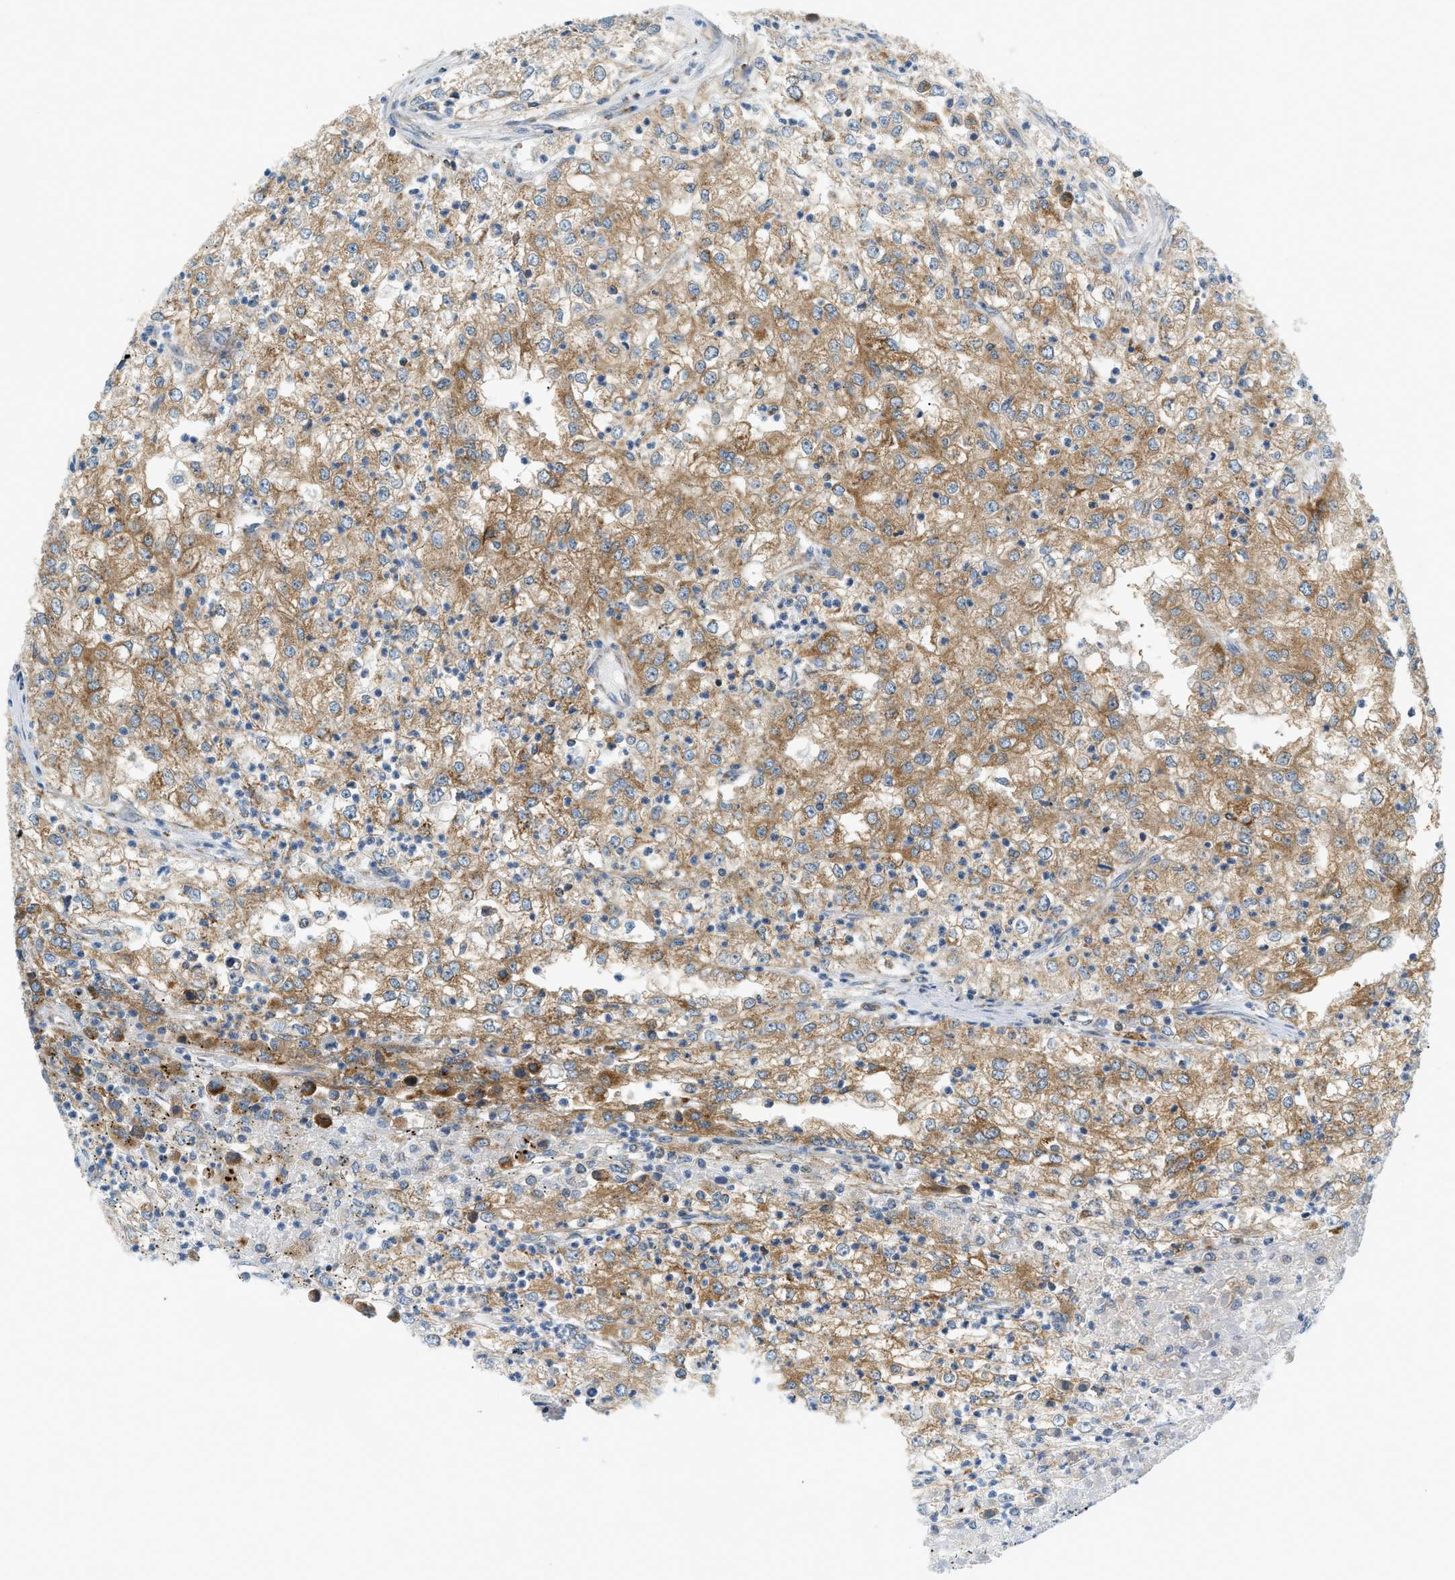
{"staining": {"intensity": "moderate", "quantity": "25%-75%", "location": "cytoplasmic/membranous"}, "tissue": "renal cancer", "cell_type": "Tumor cells", "image_type": "cancer", "snomed": [{"axis": "morphology", "description": "Adenocarcinoma, NOS"}, {"axis": "topography", "description": "Kidney"}], "caption": "Protein analysis of renal cancer (adenocarcinoma) tissue exhibits moderate cytoplasmic/membranous staining in approximately 25%-75% of tumor cells.", "gene": "PIGG", "patient": {"sex": "female", "age": 54}}